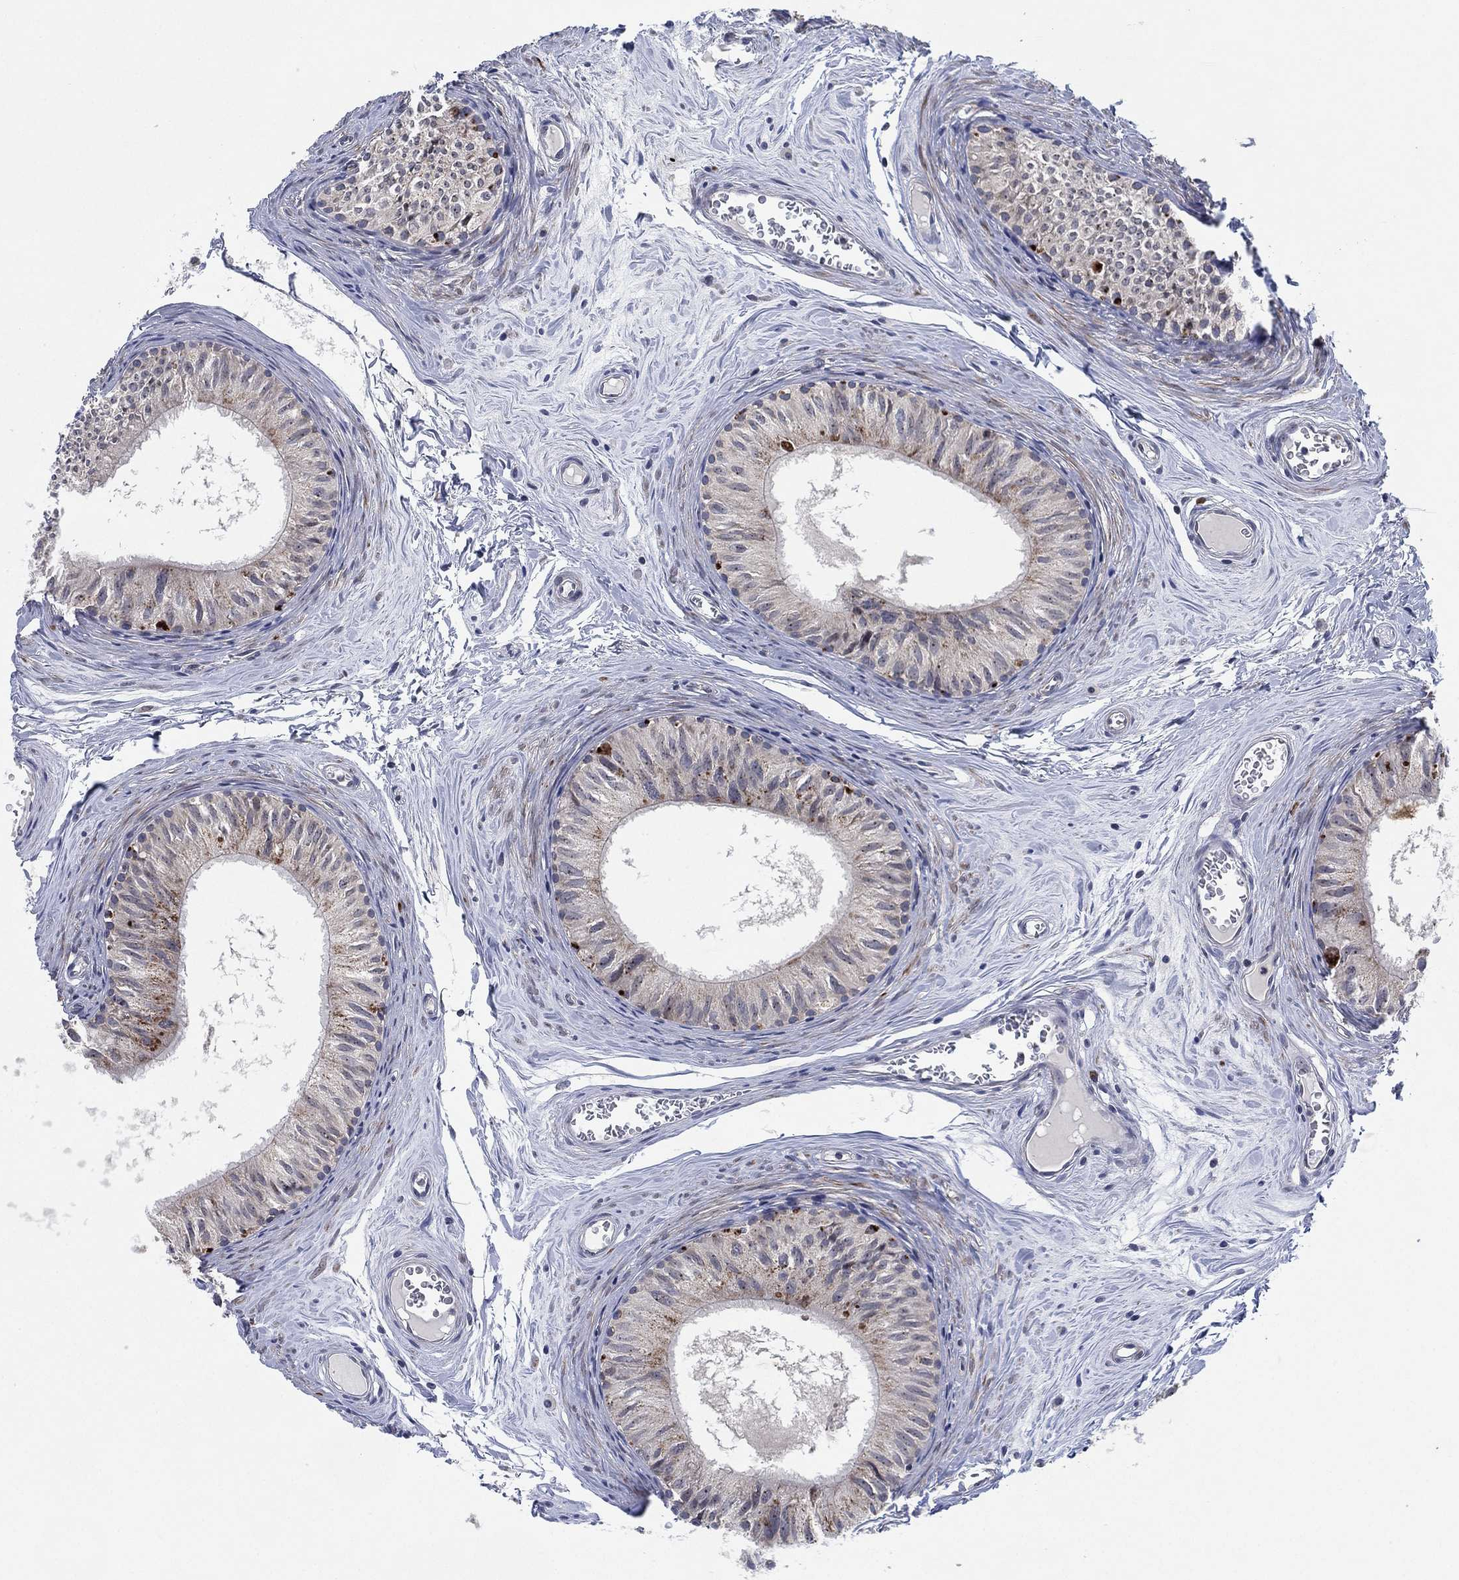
{"staining": {"intensity": "weak", "quantity": "<25%", "location": "cytoplasmic/membranous"}, "tissue": "epididymis", "cell_type": "Glandular cells", "image_type": "normal", "snomed": [{"axis": "morphology", "description": "Normal tissue, NOS"}, {"axis": "topography", "description": "Epididymis"}], "caption": "The histopathology image displays no staining of glandular cells in normal epididymis.", "gene": "FAM104A", "patient": {"sex": "male", "age": 52}}